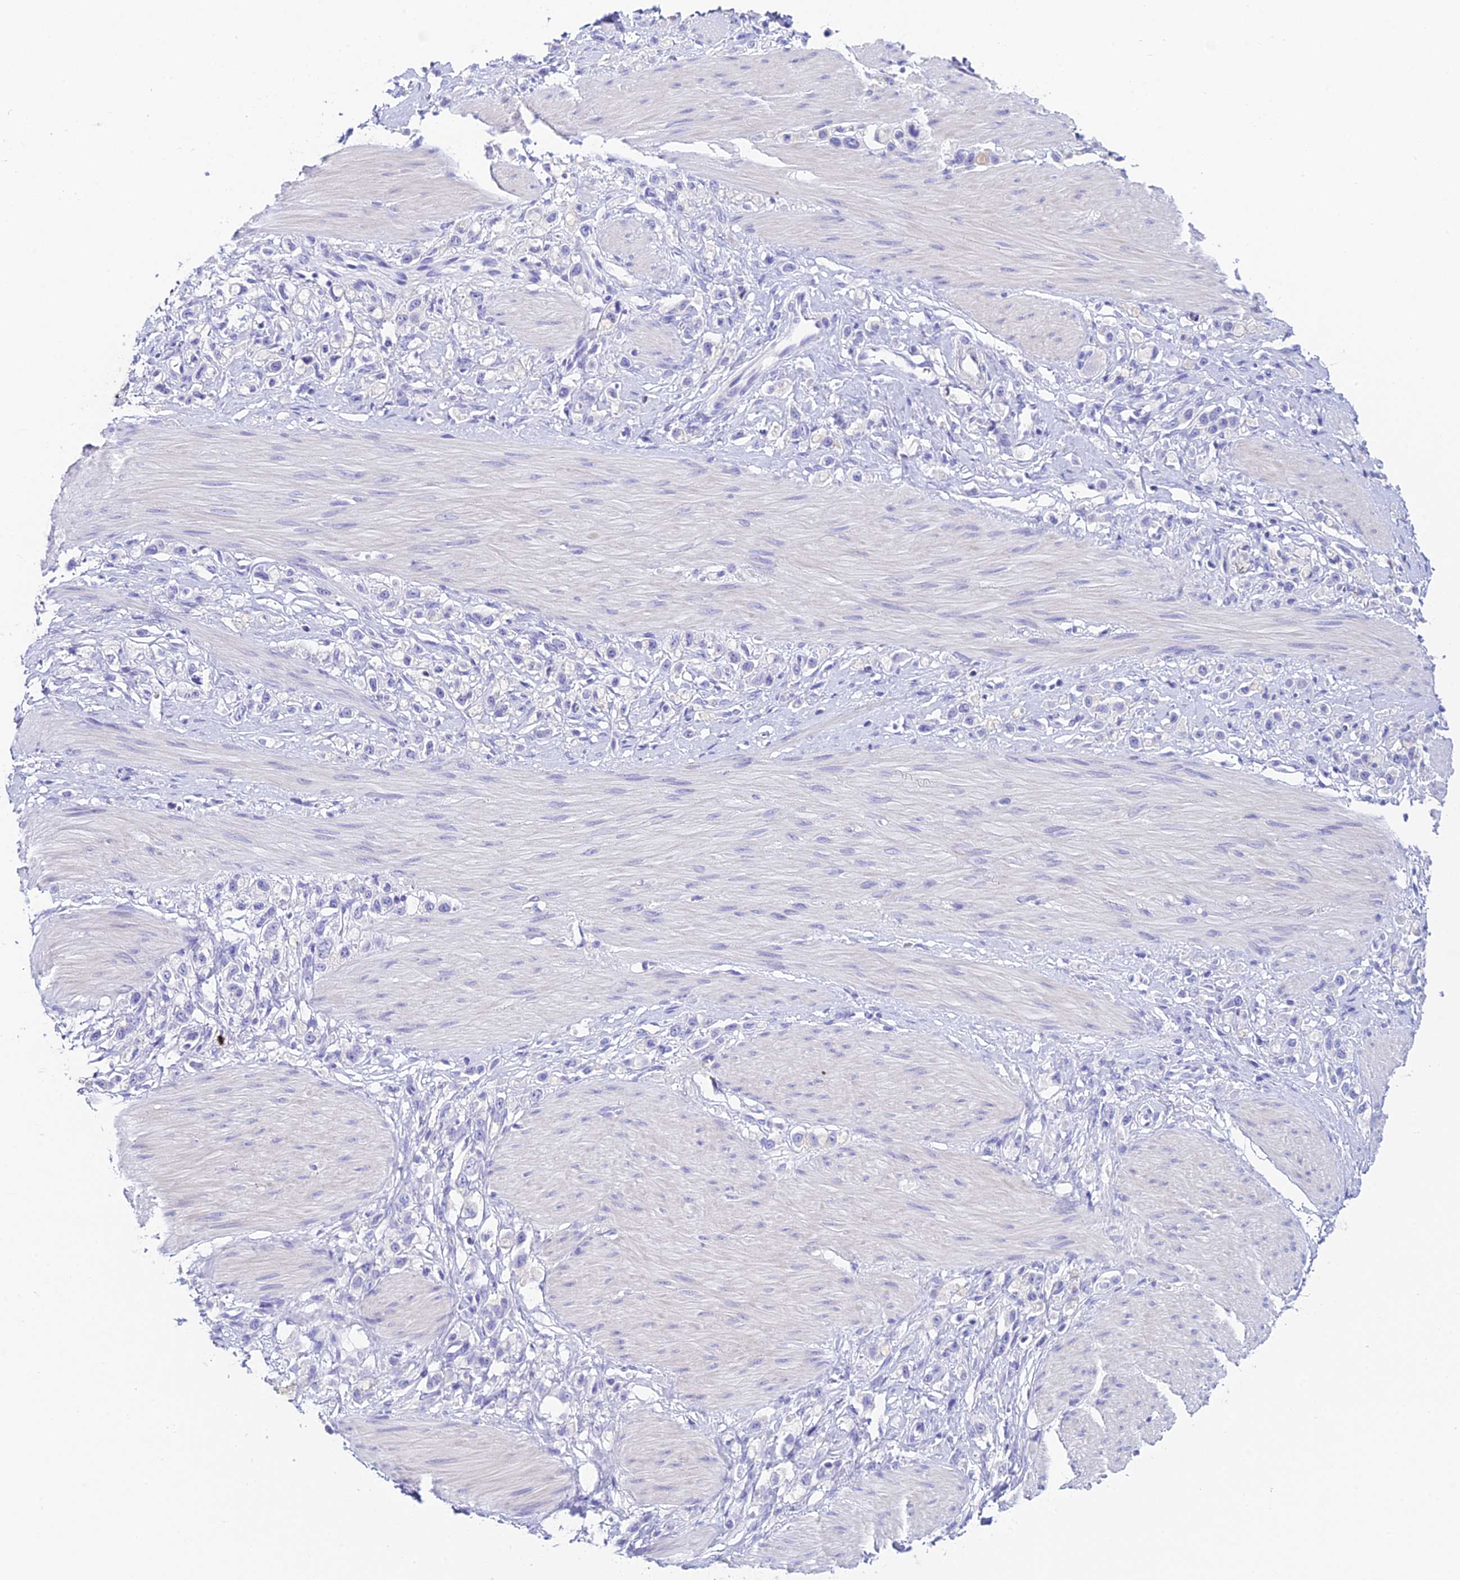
{"staining": {"intensity": "negative", "quantity": "none", "location": "none"}, "tissue": "stomach cancer", "cell_type": "Tumor cells", "image_type": "cancer", "snomed": [{"axis": "morphology", "description": "Adenocarcinoma, NOS"}, {"axis": "topography", "description": "Stomach"}], "caption": "Tumor cells show no significant protein expression in adenocarcinoma (stomach).", "gene": "C12orf29", "patient": {"sex": "female", "age": 65}}